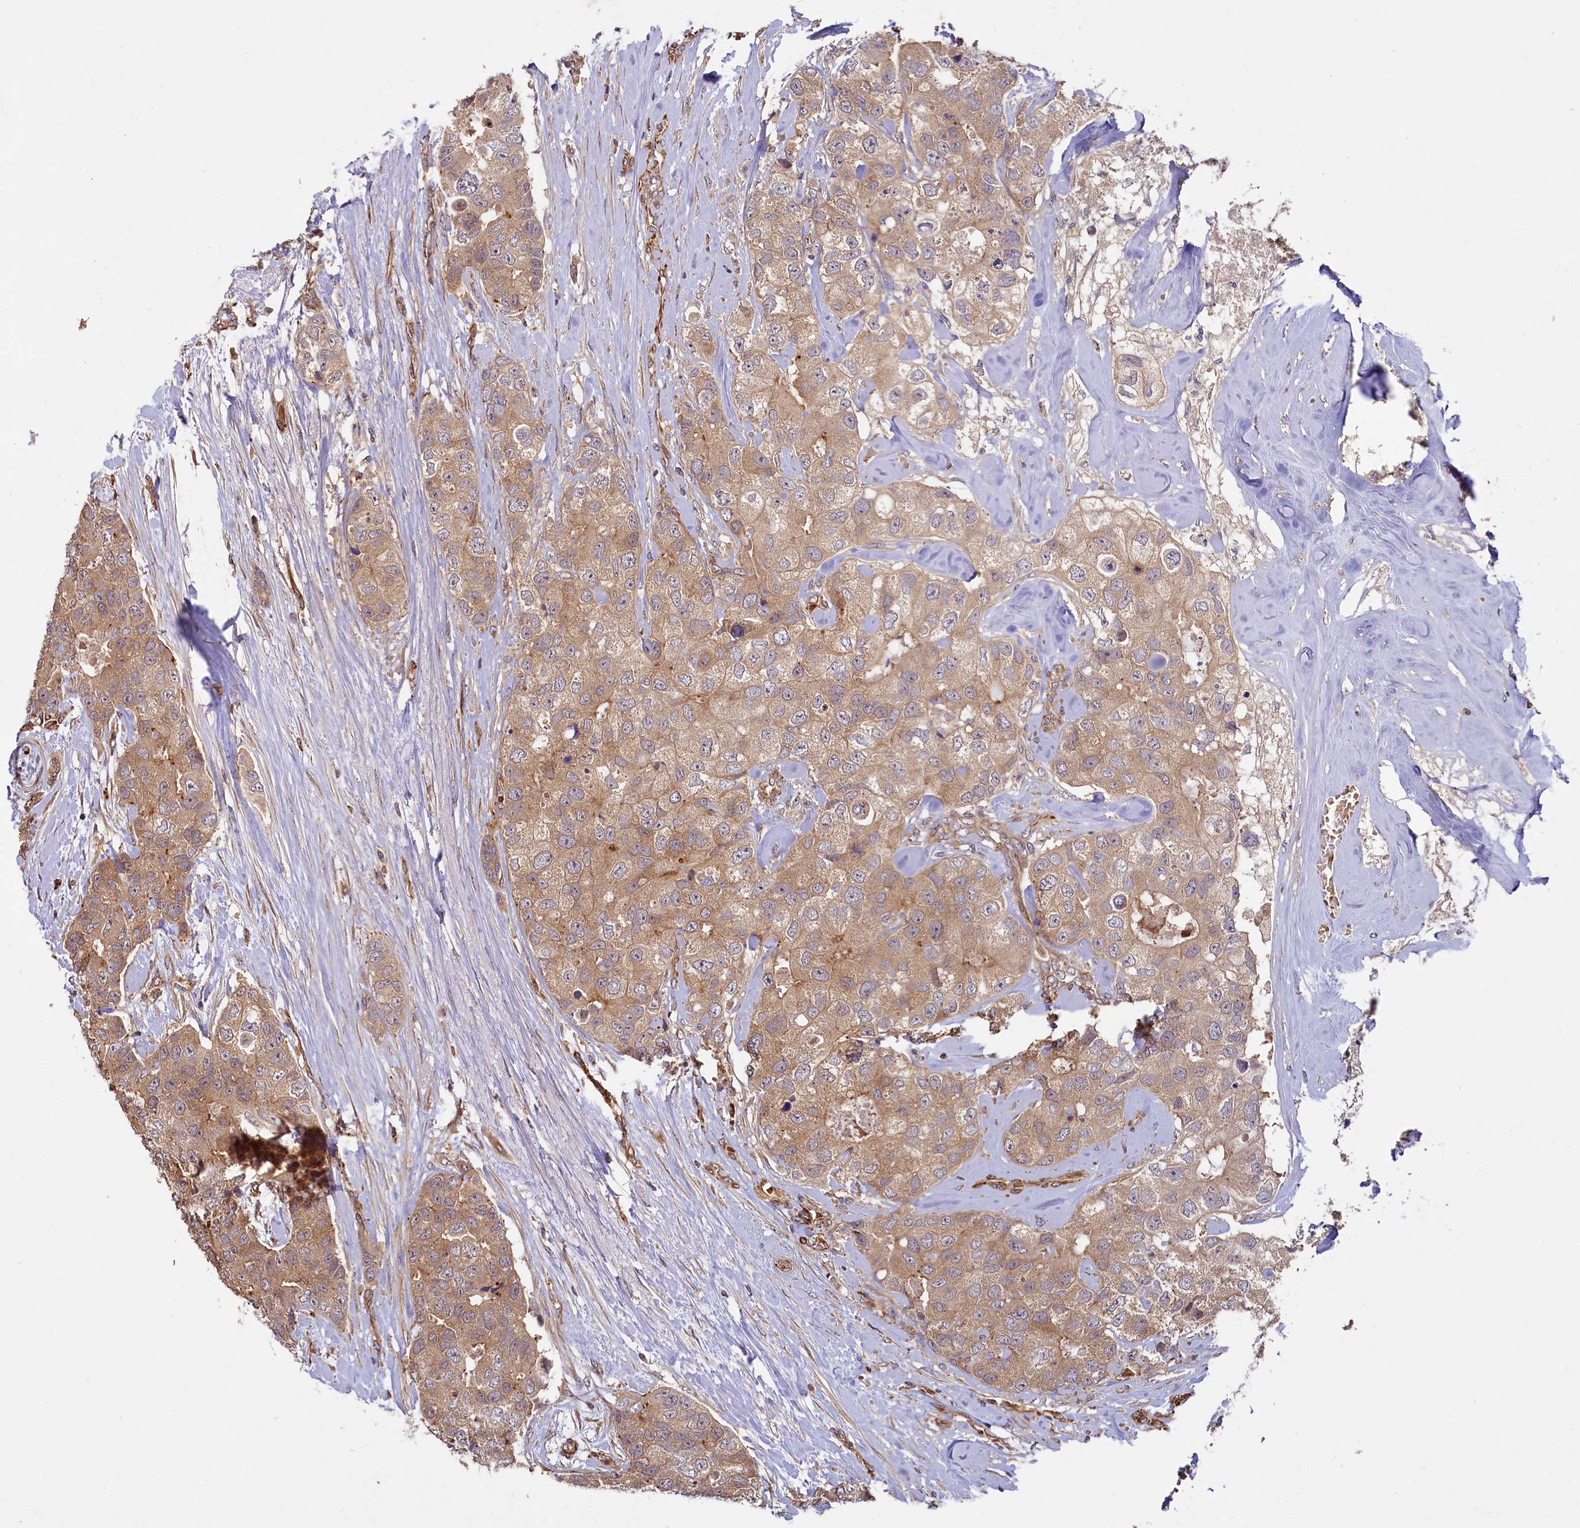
{"staining": {"intensity": "moderate", "quantity": ">75%", "location": "cytoplasmic/membranous"}, "tissue": "breast cancer", "cell_type": "Tumor cells", "image_type": "cancer", "snomed": [{"axis": "morphology", "description": "Duct carcinoma"}, {"axis": "topography", "description": "Breast"}], "caption": "Breast infiltrating ductal carcinoma stained with DAB (3,3'-diaminobenzidine) immunohistochemistry (IHC) shows medium levels of moderate cytoplasmic/membranous expression in about >75% of tumor cells.", "gene": "PKN2", "patient": {"sex": "female", "age": 62}}